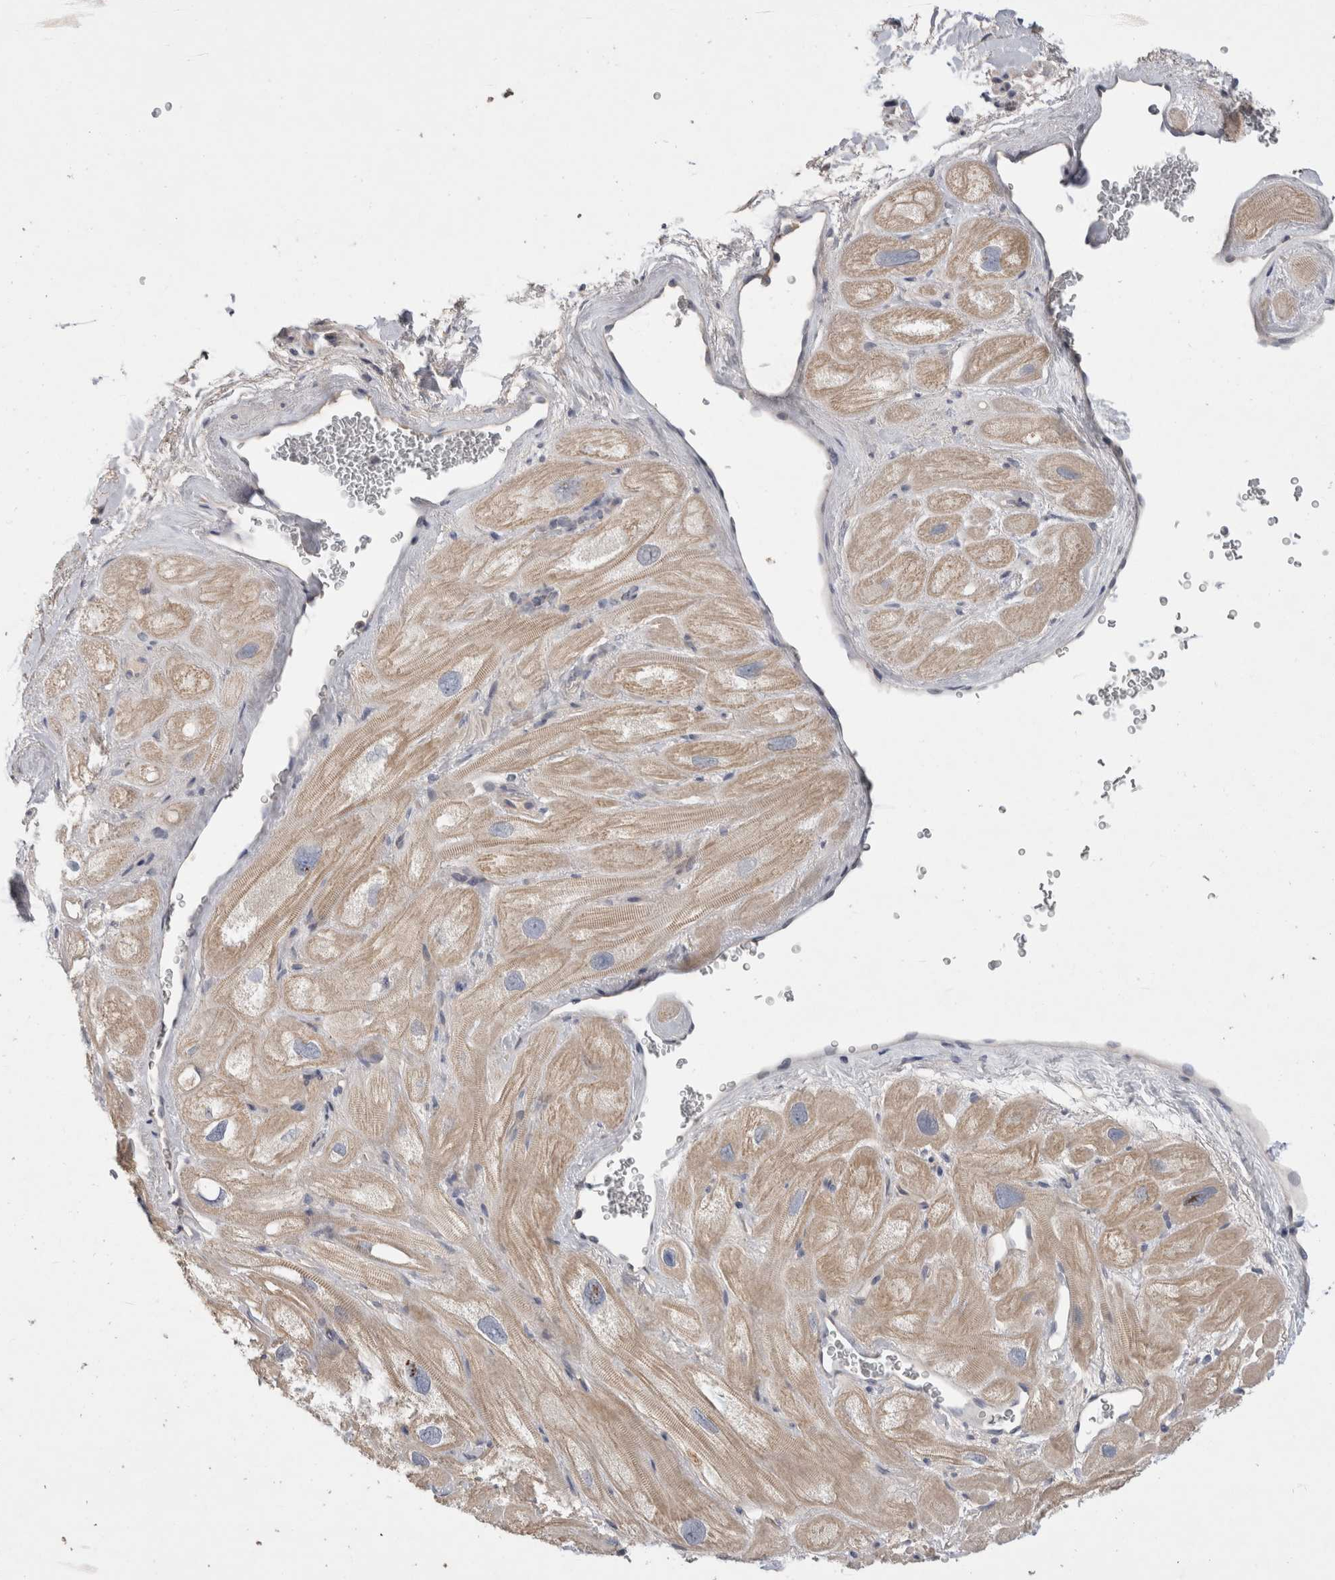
{"staining": {"intensity": "weak", "quantity": ">75%", "location": "cytoplasmic/membranous"}, "tissue": "heart muscle", "cell_type": "Cardiomyocytes", "image_type": "normal", "snomed": [{"axis": "morphology", "description": "Normal tissue, NOS"}, {"axis": "topography", "description": "Heart"}], "caption": "Protein analysis of unremarkable heart muscle displays weak cytoplasmic/membranous staining in about >75% of cardiomyocytes. (DAB (3,3'-diaminobenzidine) = brown stain, brightfield microscopy at high magnification).", "gene": "CERS3", "patient": {"sex": "male", "age": 49}}